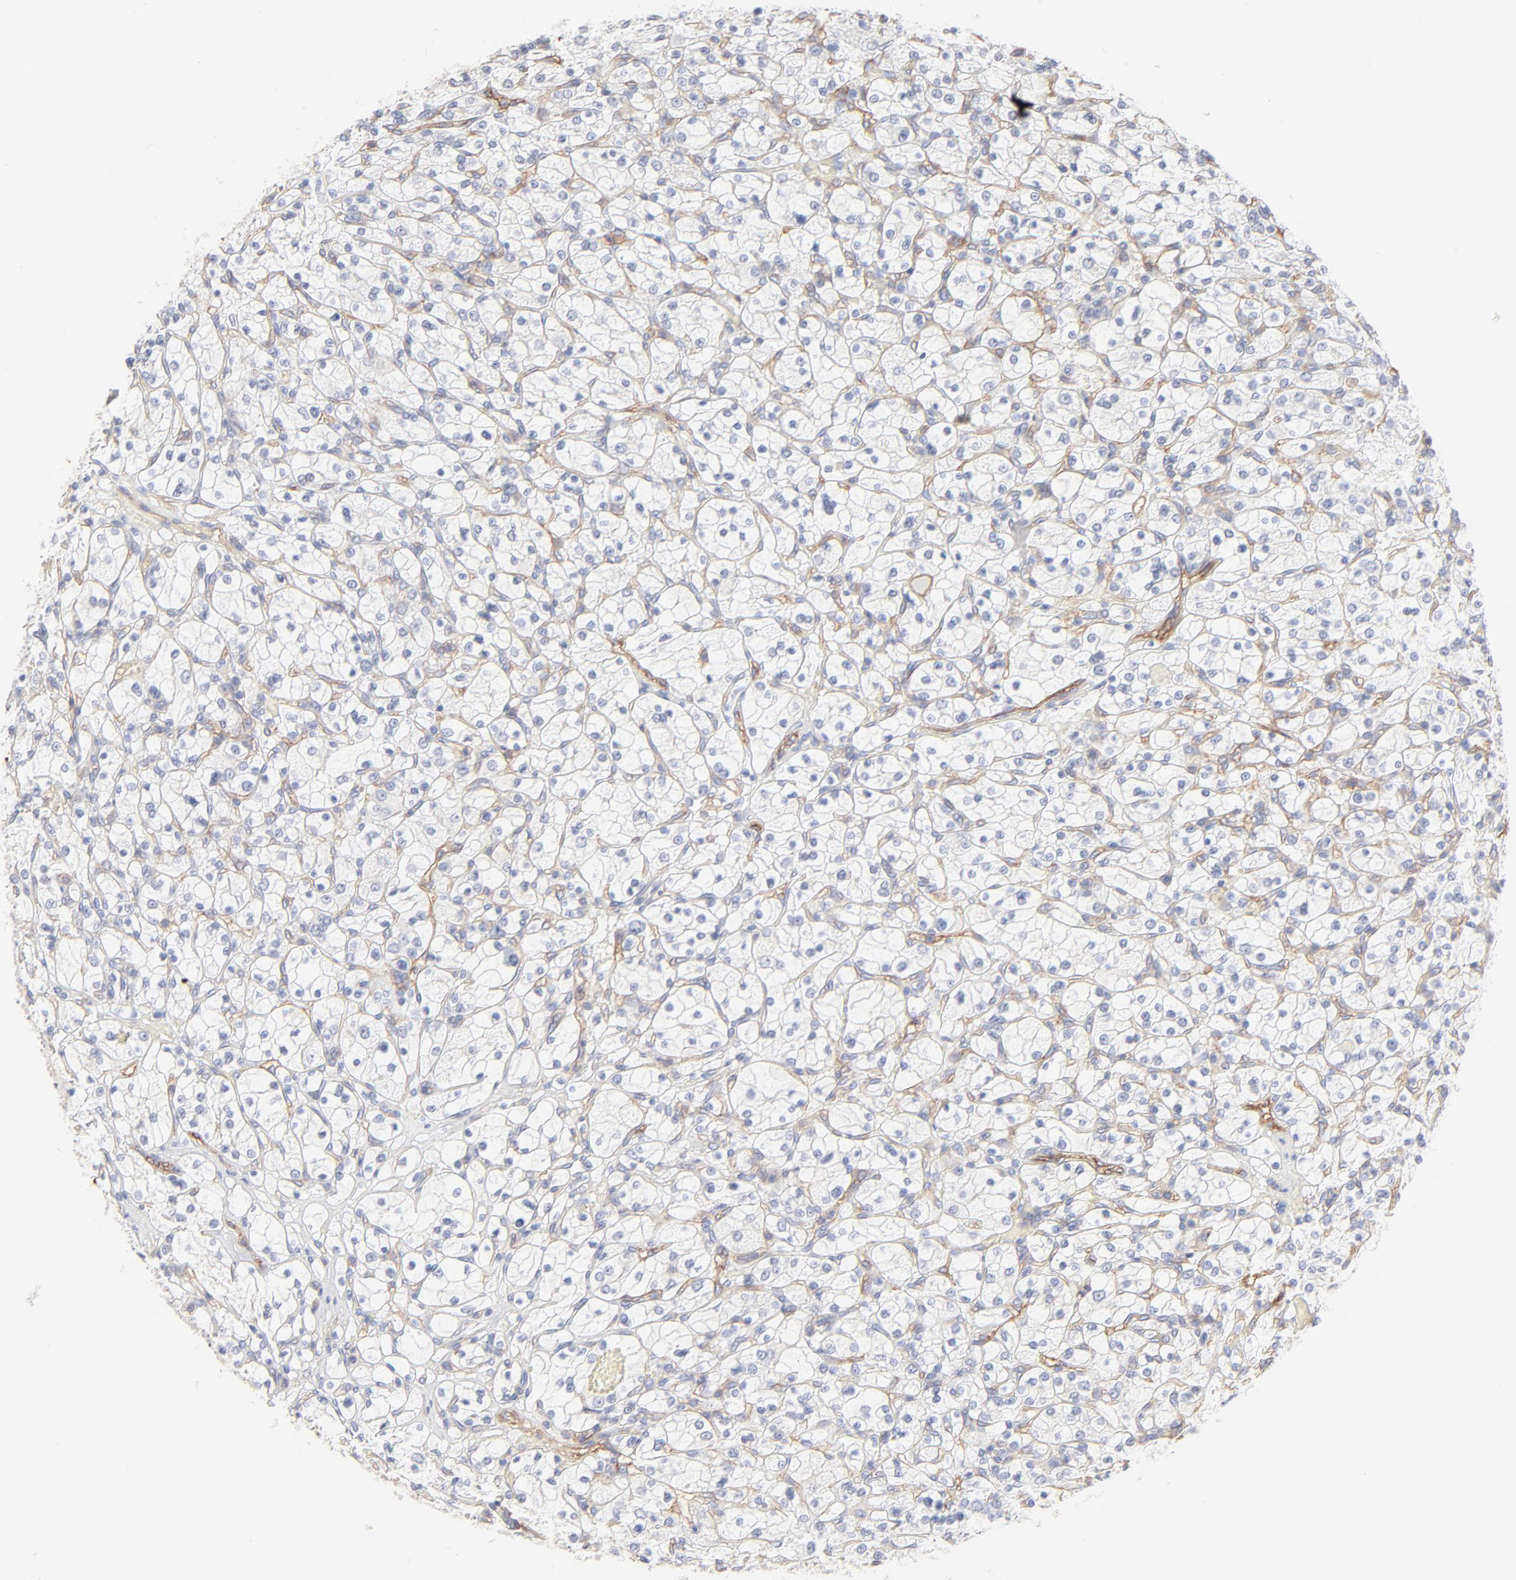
{"staining": {"intensity": "weak", "quantity": "<25%", "location": "cytoplasmic/membranous"}, "tissue": "renal cancer", "cell_type": "Tumor cells", "image_type": "cancer", "snomed": [{"axis": "morphology", "description": "Adenocarcinoma, NOS"}, {"axis": "topography", "description": "Kidney"}], "caption": "This is a micrograph of immunohistochemistry staining of renal cancer, which shows no expression in tumor cells.", "gene": "ITGA5", "patient": {"sex": "female", "age": 83}}